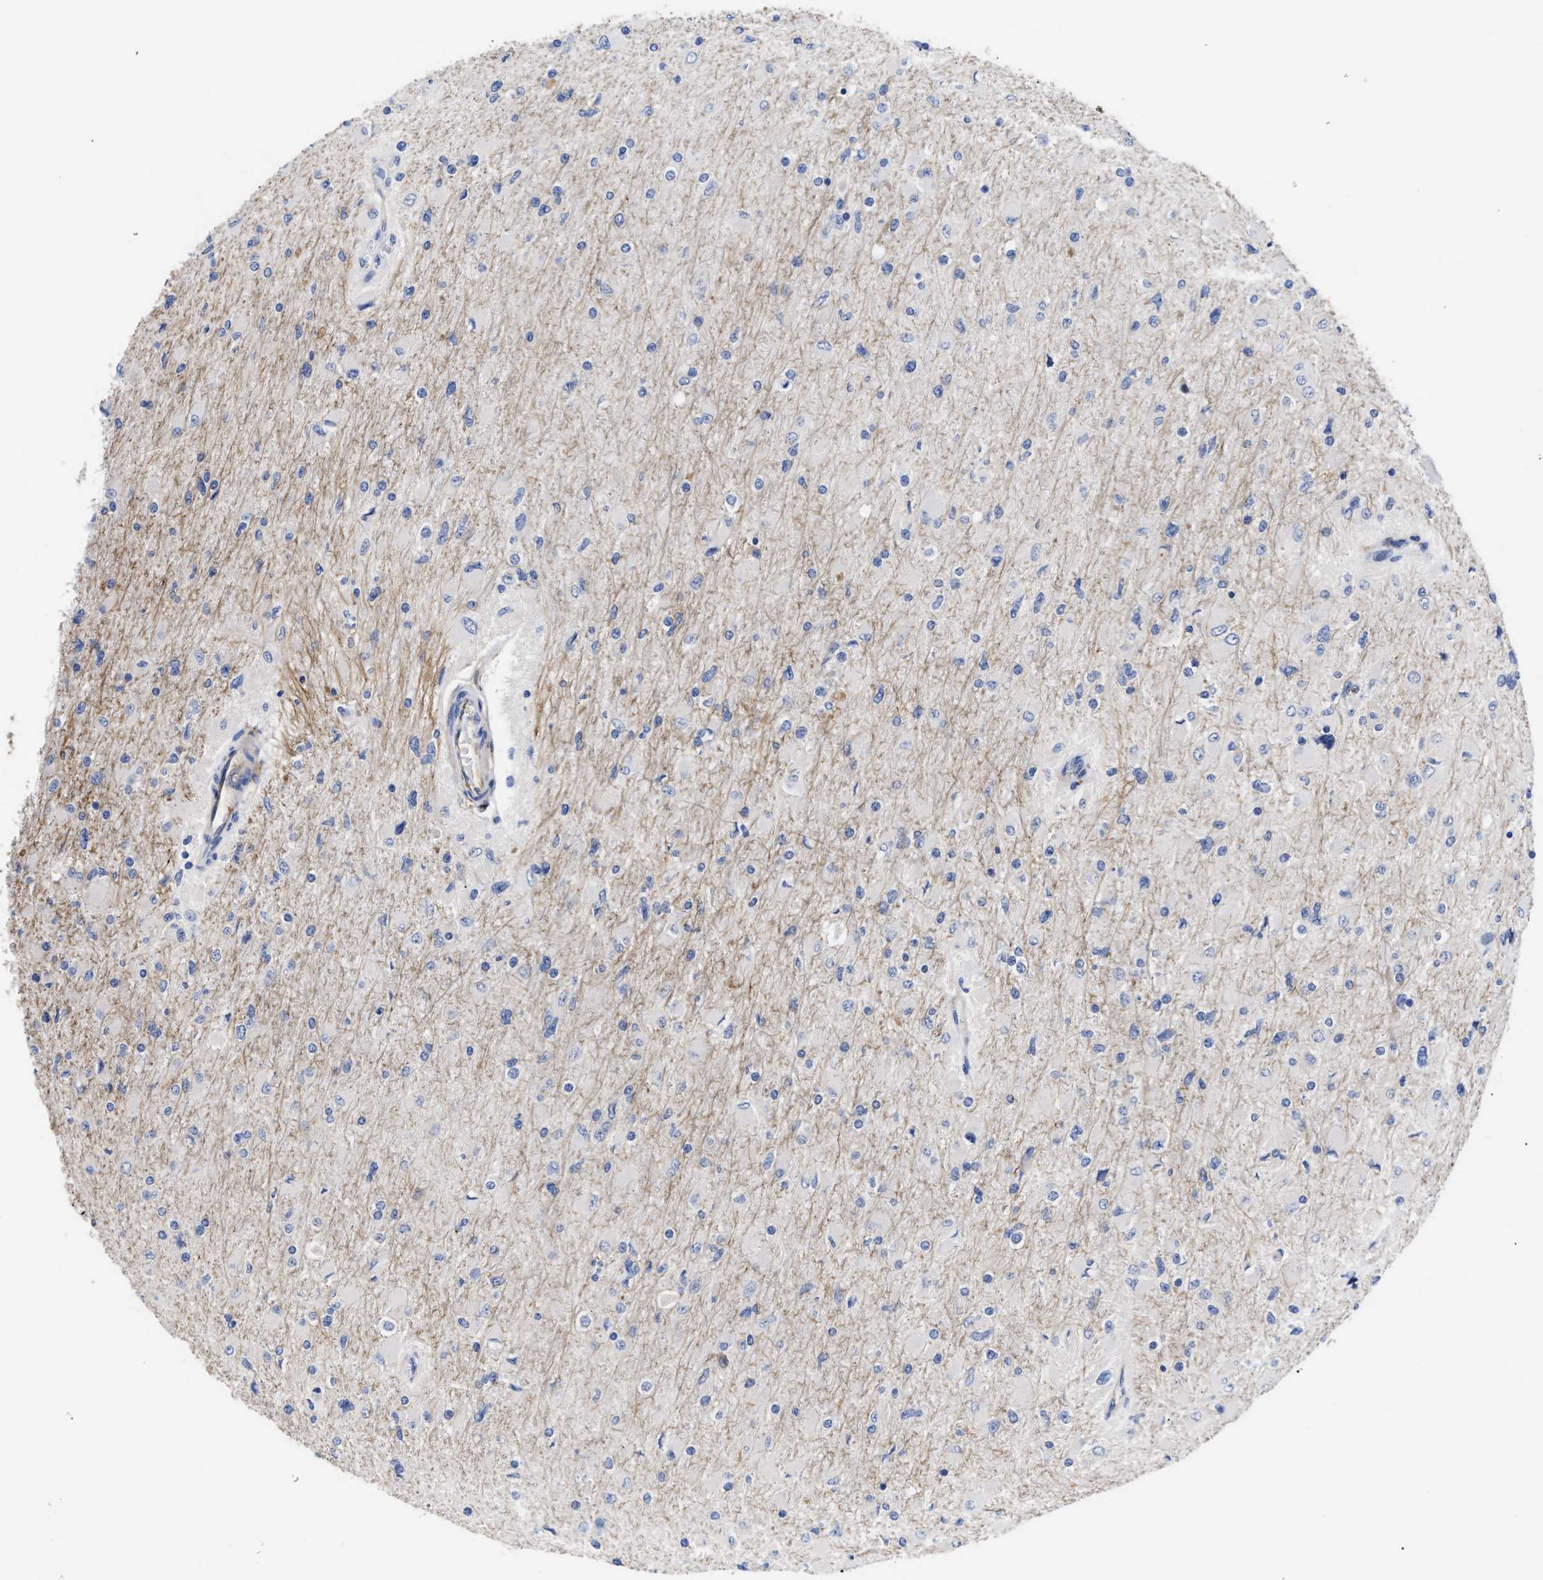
{"staining": {"intensity": "negative", "quantity": "none", "location": "none"}, "tissue": "glioma", "cell_type": "Tumor cells", "image_type": "cancer", "snomed": [{"axis": "morphology", "description": "Glioma, malignant, High grade"}, {"axis": "topography", "description": "Cerebral cortex"}], "caption": "The micrograph demonstrates no significant positivity in tumor cells of glioma.", "gene": "AHNAK2", "patient": {"sex": "female", "age": 36}}